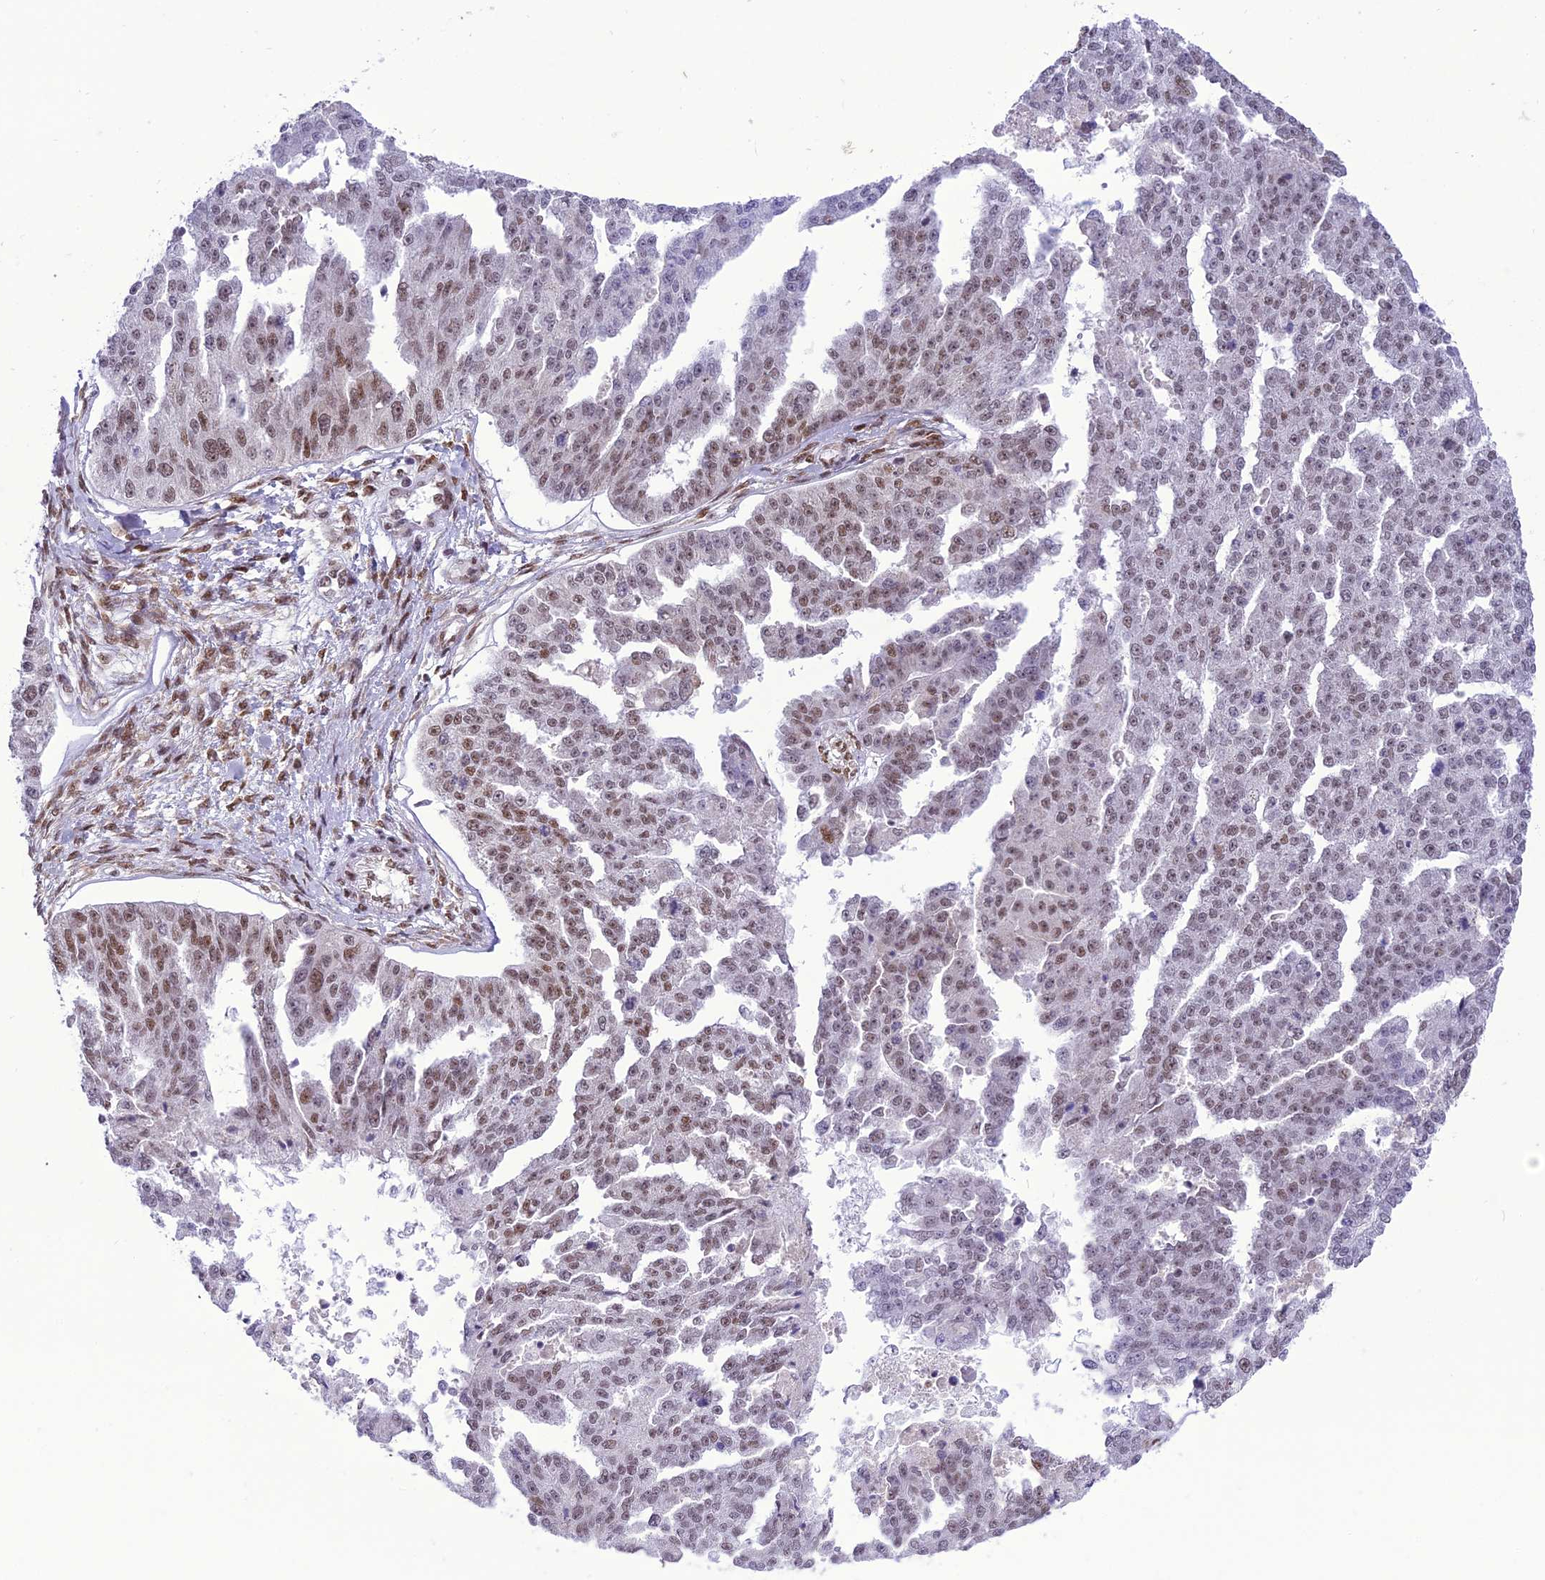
{"staining": {"intensity": "moderate", "quantity": "25%-75%", "location": "nuclear"}, "tissue": "ovarian cancer", "cell_type": "Tumor cells", "image_type": "cancer", "snomed": [{"axis": "morphology", "description": "Cystadenocarcinoma, serous, NOS"}, {"axis": "topography", "description": "Ovary"}], "caption": "Brown immunohistochemical staining in human serous cystadenocarcinoma (ovarian) exhibits moderate nuclear expression in approximately 25%-75% of tumor cells.", "gene": "DDX1", "patient": {"sex": "female", "age": 58}}